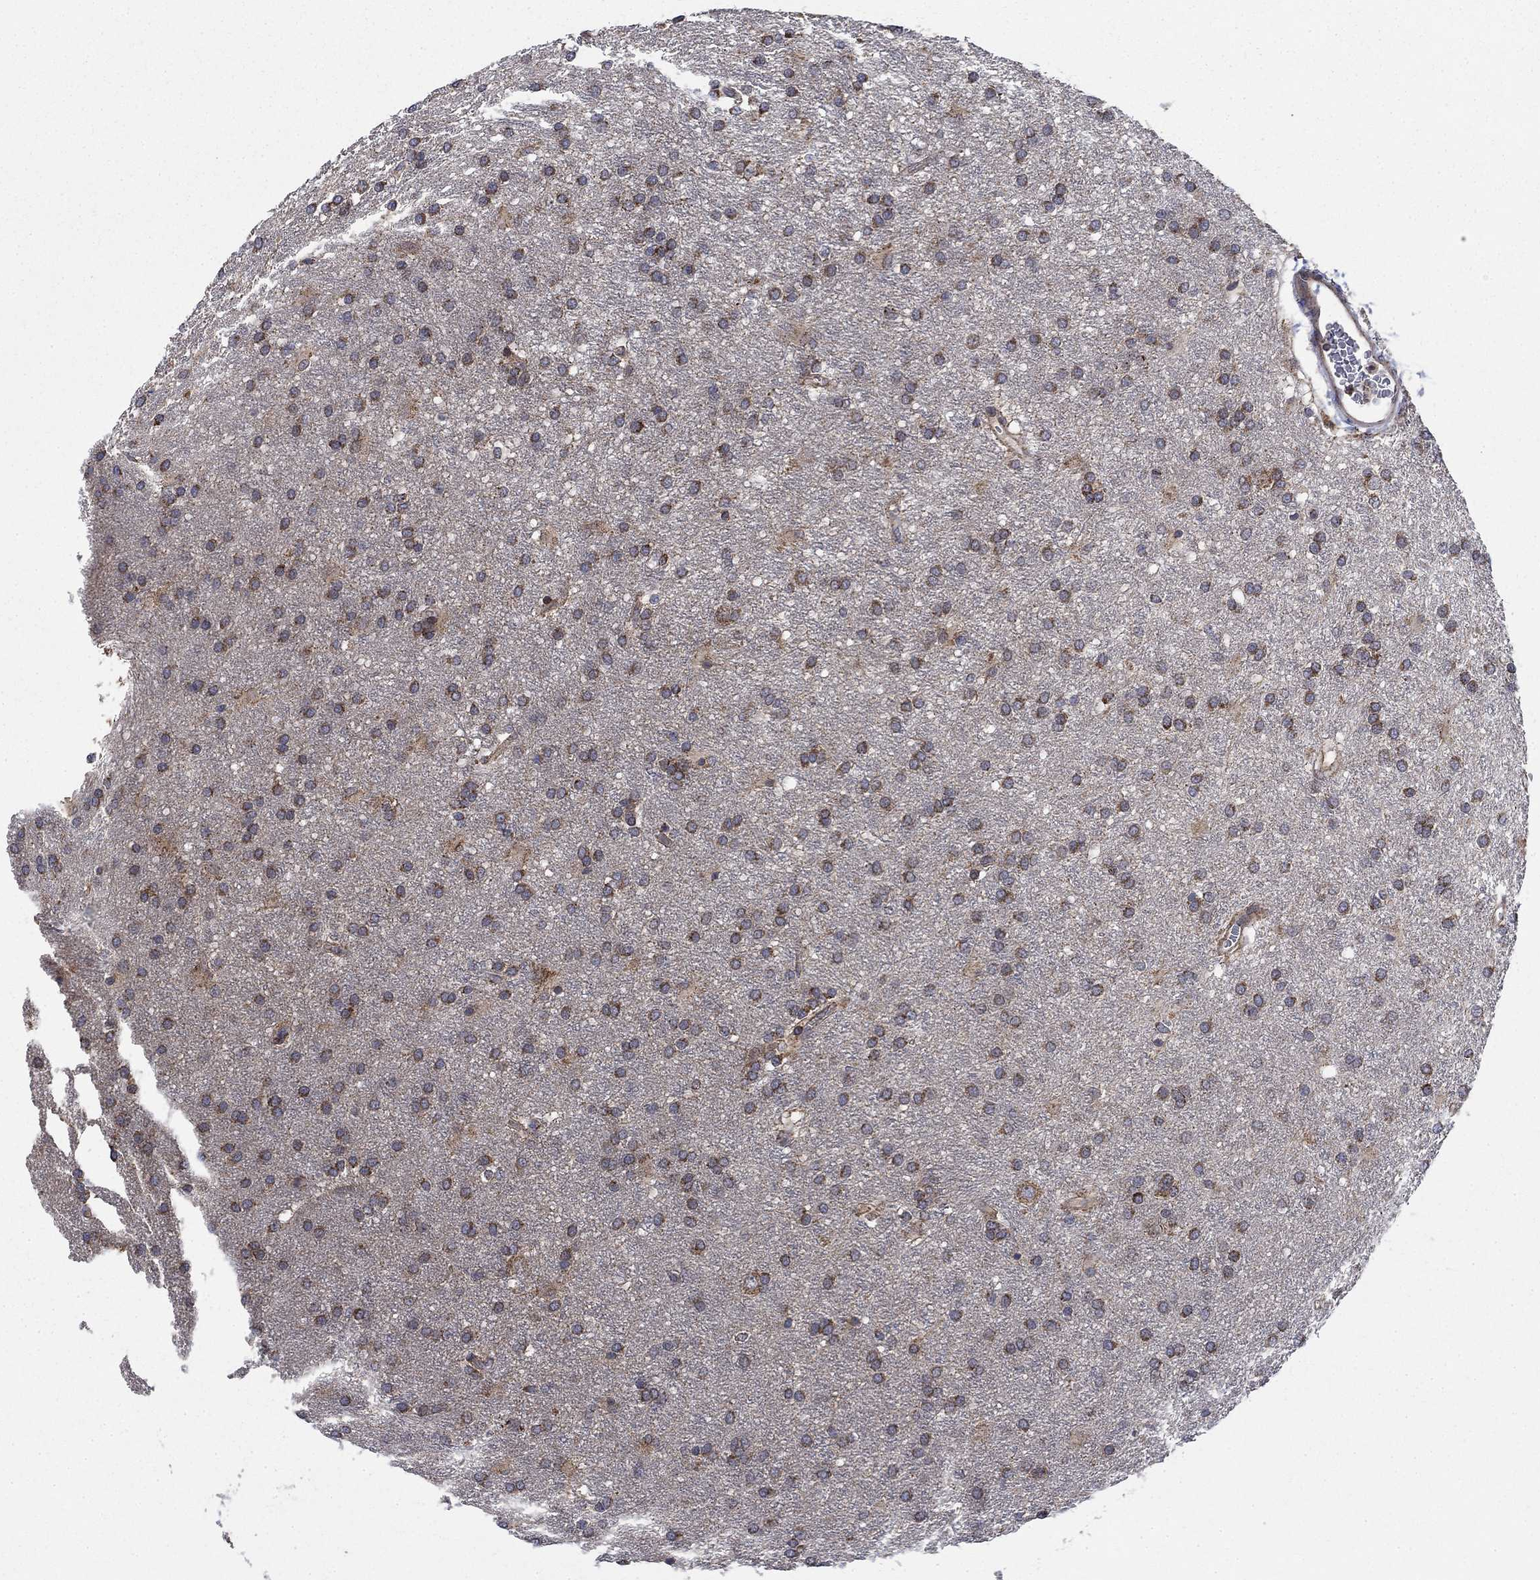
{"staining": {"intensity": "moderate", "quantity": "25%-75%", "location": "cytoplasmic/membranous"}, "tissue": "glioma", "cell_type": "Tumor cells", "image_type": "cancer", "snomed": [{"axis": "morphology", "description": "Glioma, malignant, Low grade"}, {"axis": "topography", "description": "Brain"}], "caption": "An image showing moderate cytoplasmic/membranous positivity in about 25%-75% of tumor cells in malignant glioma (low-grade), as visualized by brown immunohistochemical staining.", "gene": "NME7", "patient": {"sex": "female", "age": 32}}